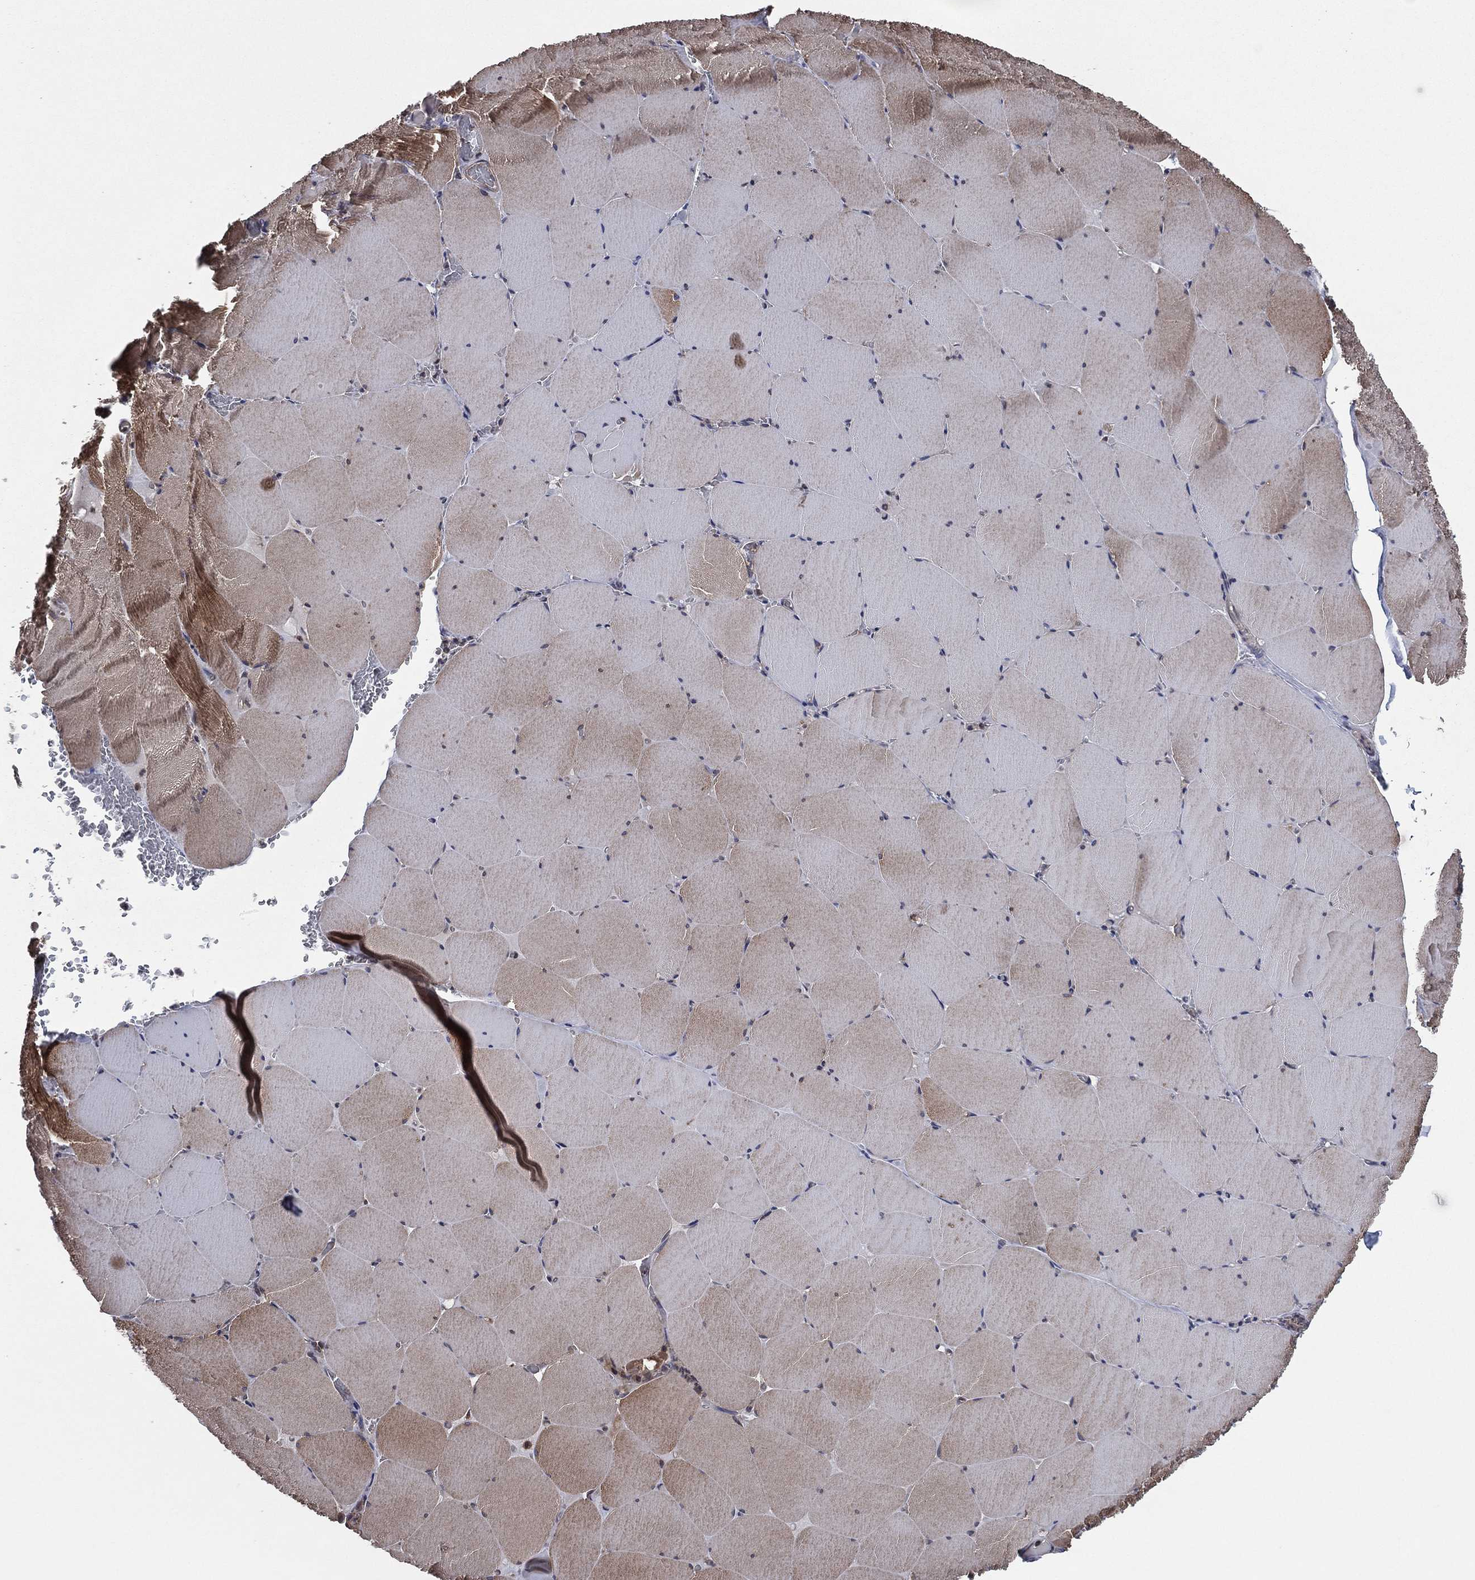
{"staining": {"intensity": "strong", "quantity": "<25%", "location": "cytoplasmic/membranous"}, "tissue": "skeletal muscle", "cell_type": "Myocytes", "image_type": "normal", "snomed": [{"axis": "morphology", "description": "Normal tissue, NOS"}, {"axis": "morphology", "description": "Malignant melanoma, Metastatic site"}, {"axis": "topography", "description": "Skeletal muscle"}], "caption": "Skeletal muscle stained with a brown dye shows strong cytoplasmic/membranous positive staining in about <25% of myocytes.", "gene": "C2orf76", "patient": {"sex": "male", "age": 50}}